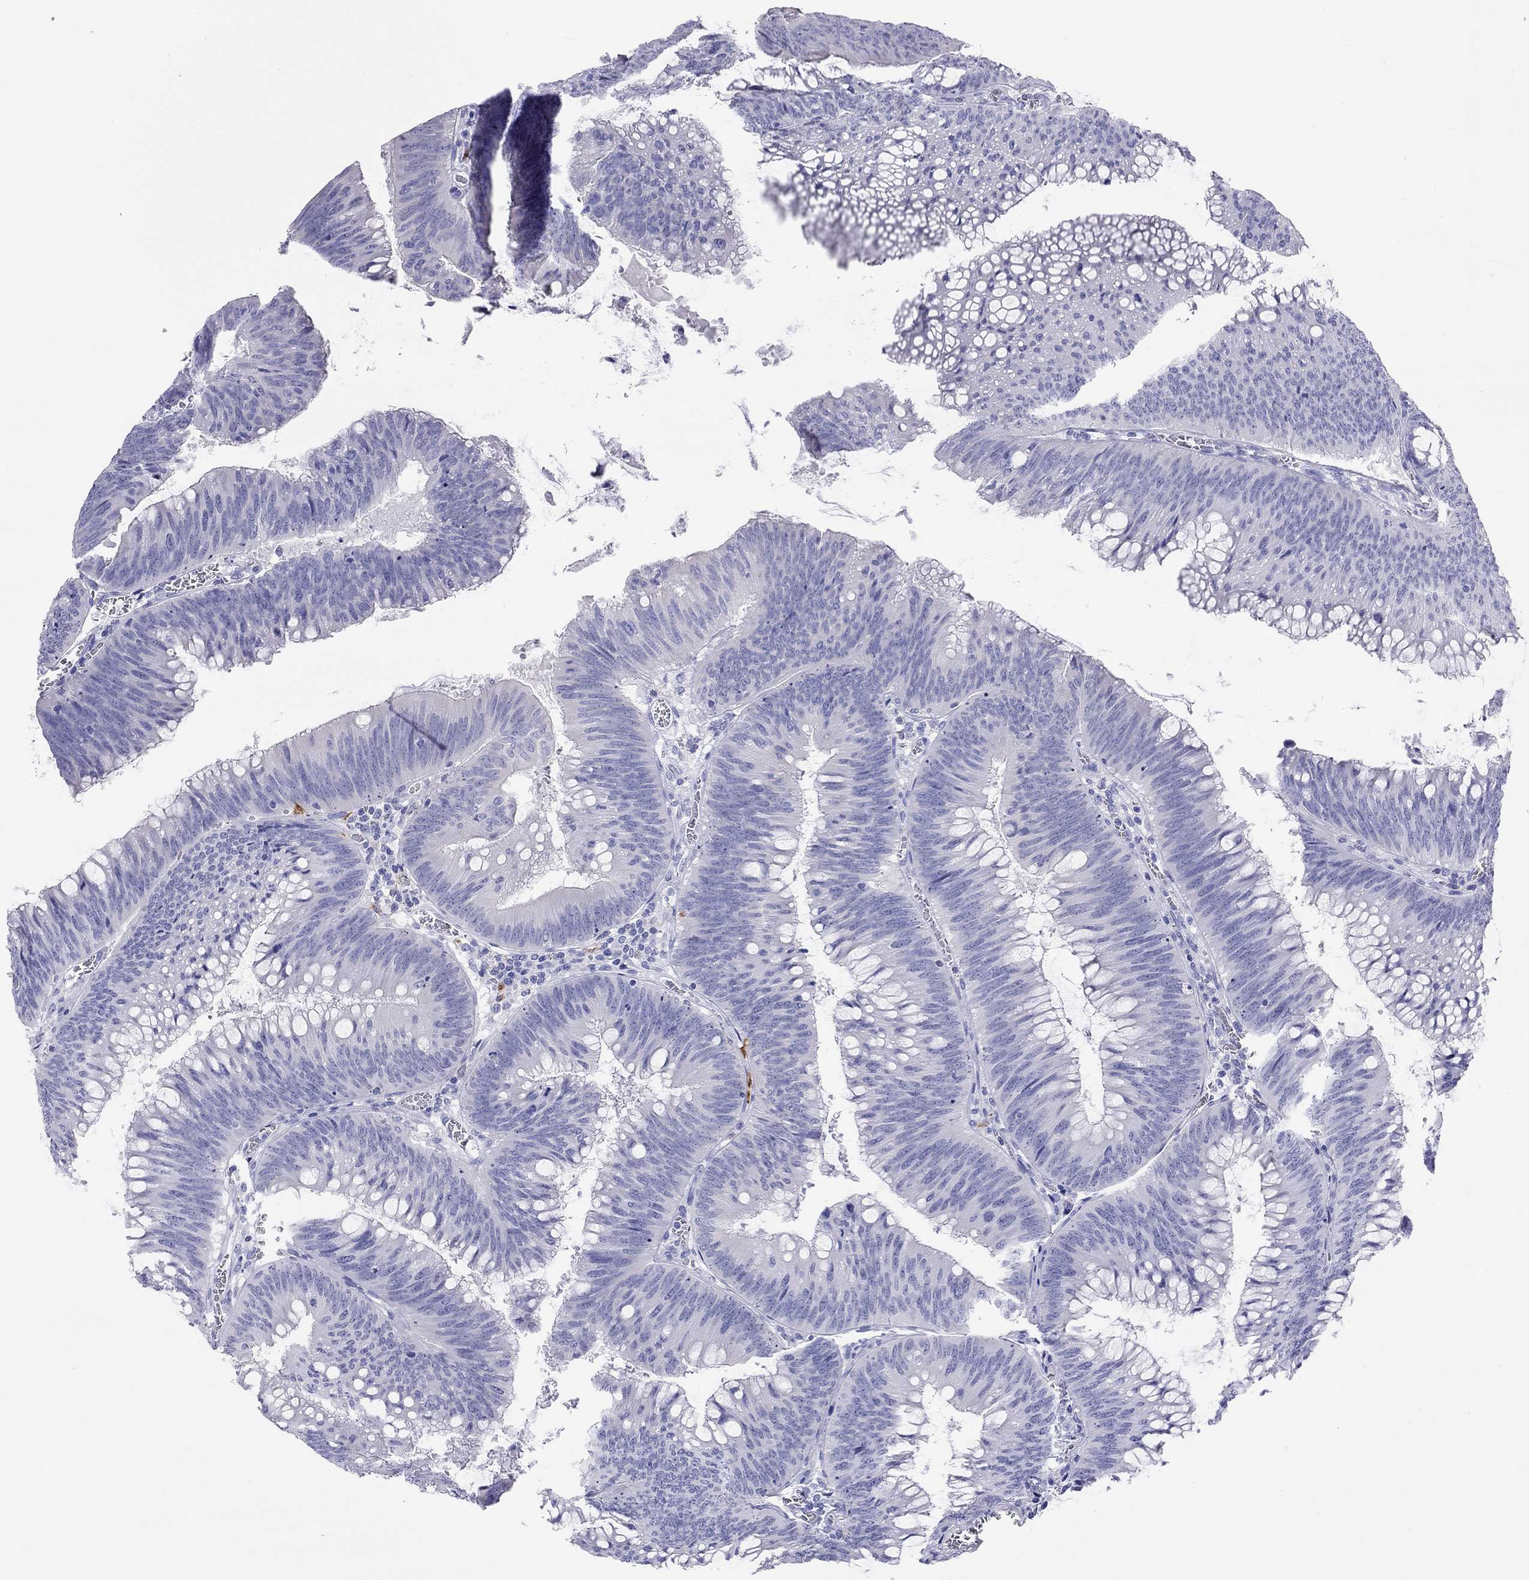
{"staining": {"intensity": "negative", "quantity": "none", "location": "none"}, "tissue": "colorectal cancer", "cell_type": "Tumor cells", "image_type": "cancer", "snomed": [{"axis": "morphology", "description": "Adenocarcinoma, NOS"}, {"axis": "topography", "description": "Rectum"}], "caption": "Immunohistochemistry (IHC) of colorectal cancer (adenocarcinoma) demonstrates no expression in tumor cells.", "gene": "HLA-DQB2", "patient": {"sex": "female", "age": 72}}